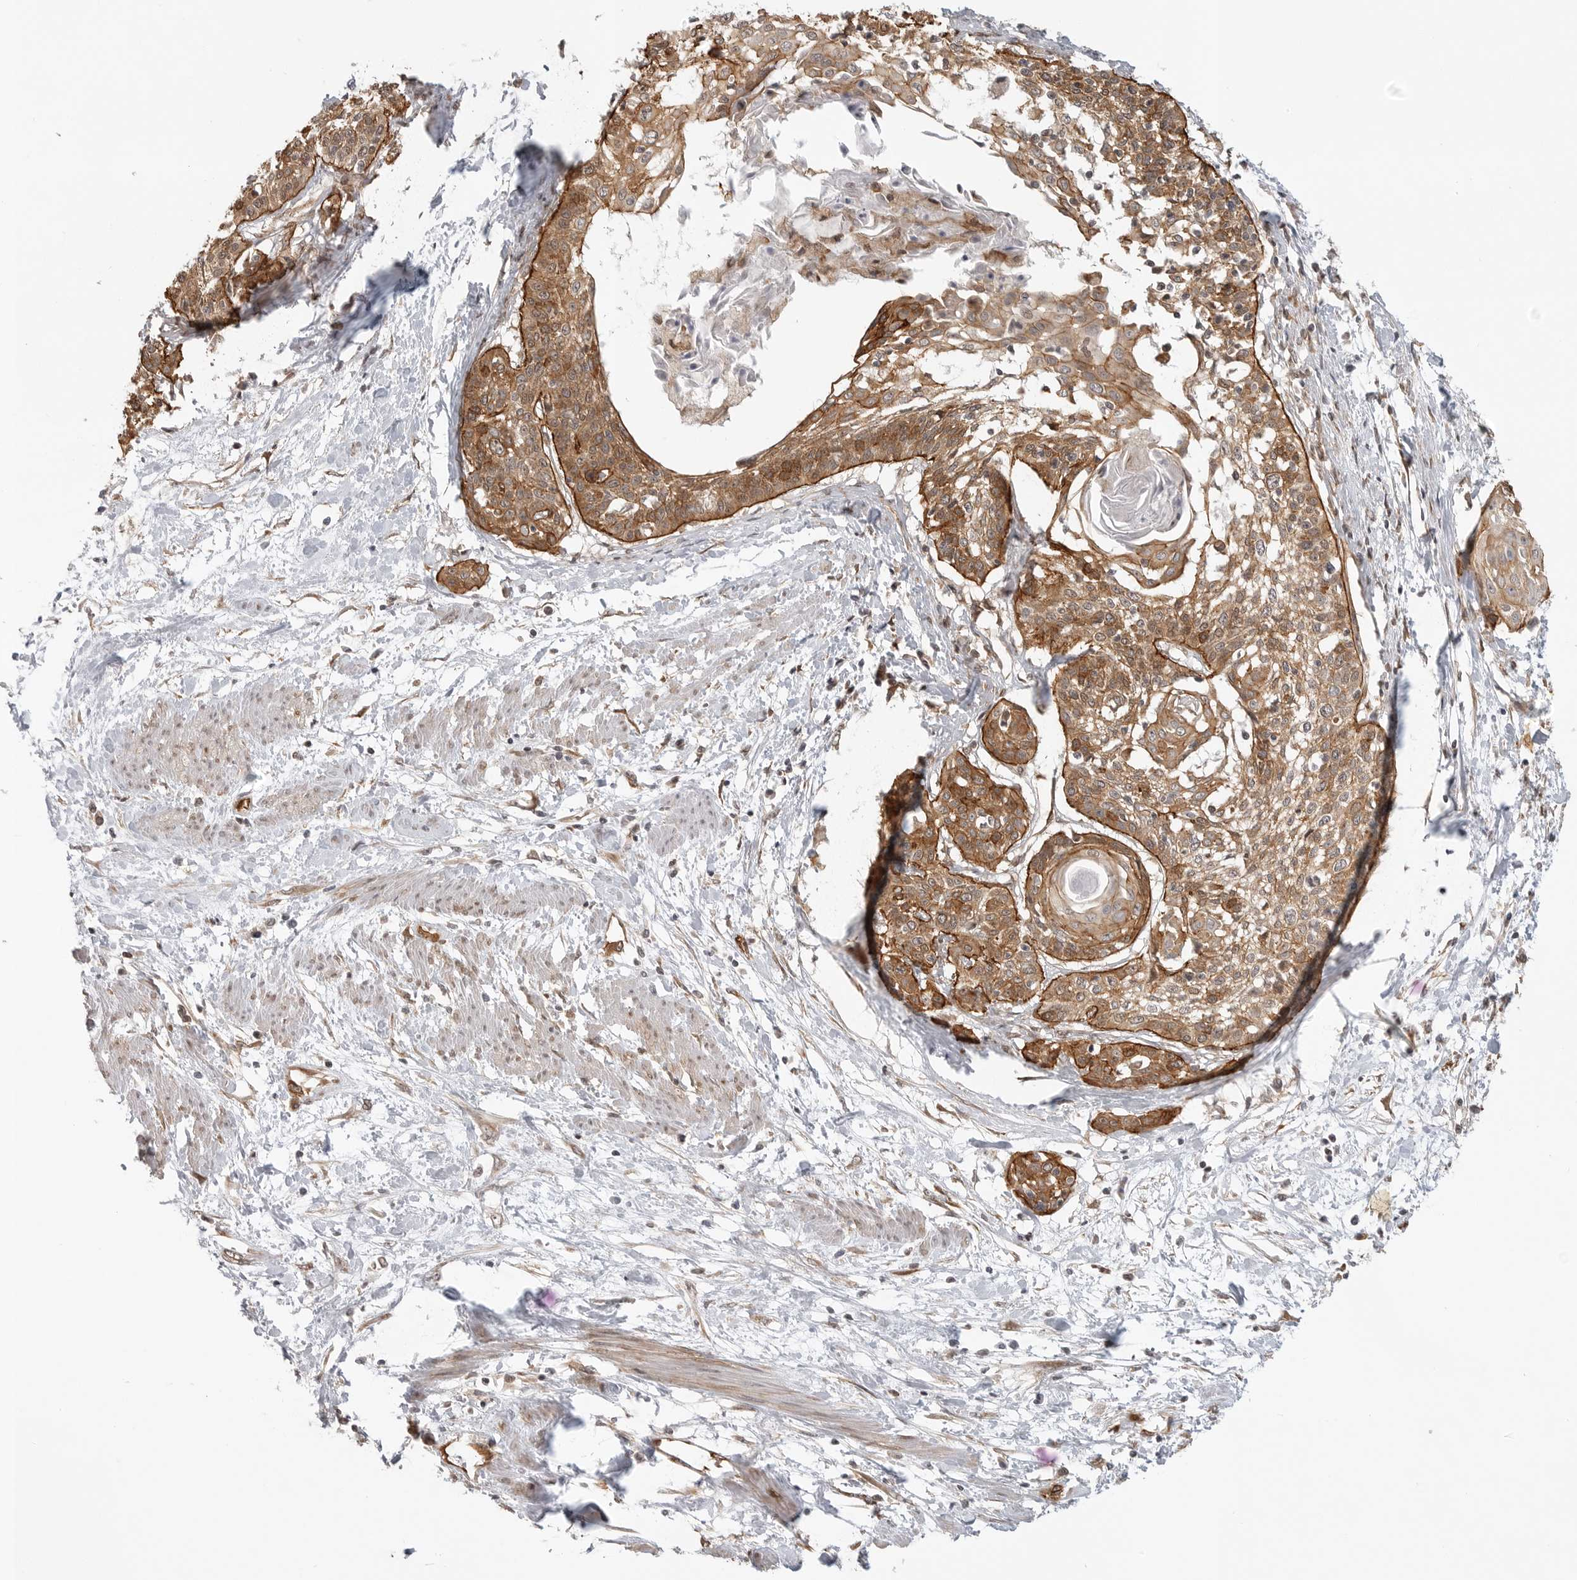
{"staining": {"intensity": "moderate", "quantity": ">75%", "location": "cytoplasmic/membranous,nuclear"}, "tissue": "cervical cancer", "cell_type": "Tumor cells", "image_type": "cancer", "snomed": [{"axis": "morphology", "description": "Squamous cell carcinoma, NOS"}, {"axis": "topography", "description": "Cervix"}], "caption": "There is medium levels of moderate cytoplasmic/membranous and nuclear staining in tumor cells of cervical squamous cell carcinoma, as demonstrated by immunohistochemical staining (brown color).", "gene": "ATOH7", "patient": {"sex": "female", "age": 57}}